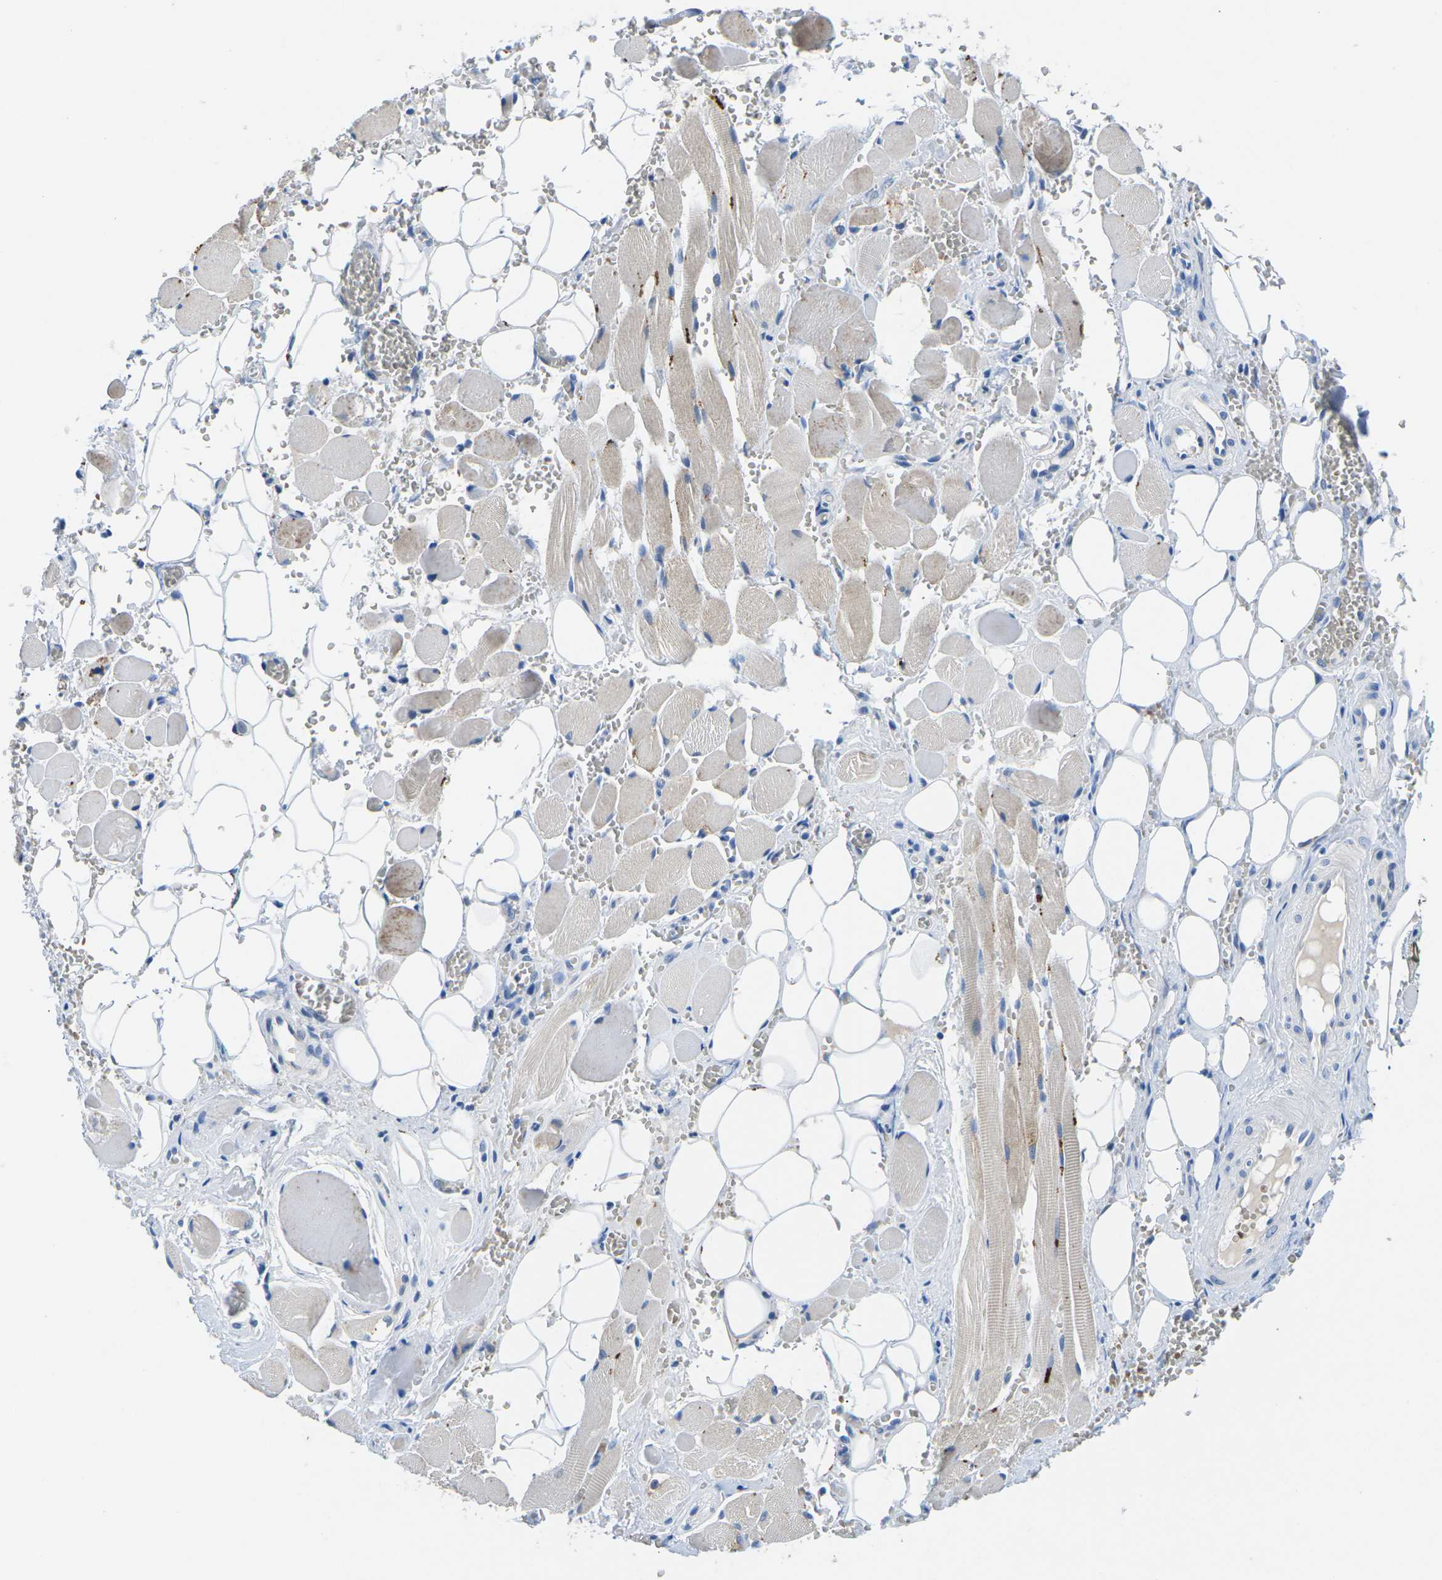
{"staining": {"intensity": "negative", "quantity": "none", "location": "none"}, "tissue": "adipose tissue", "cell_type": "Adipocytes", "image_type": "normal", "snomed": [{"axis": "morphology", "description": "Squamous cell carcinoma, NOS"}, {"axis": "topography", "description": "Oral tissue"}, {"axis": "topography", "description": "Head-Neck"}], "caption": "There is no significant positivity in adipocytes of adipose tissue.", "gene": "TM6SF1", "patient": {"sex": "female", "age": 50}}